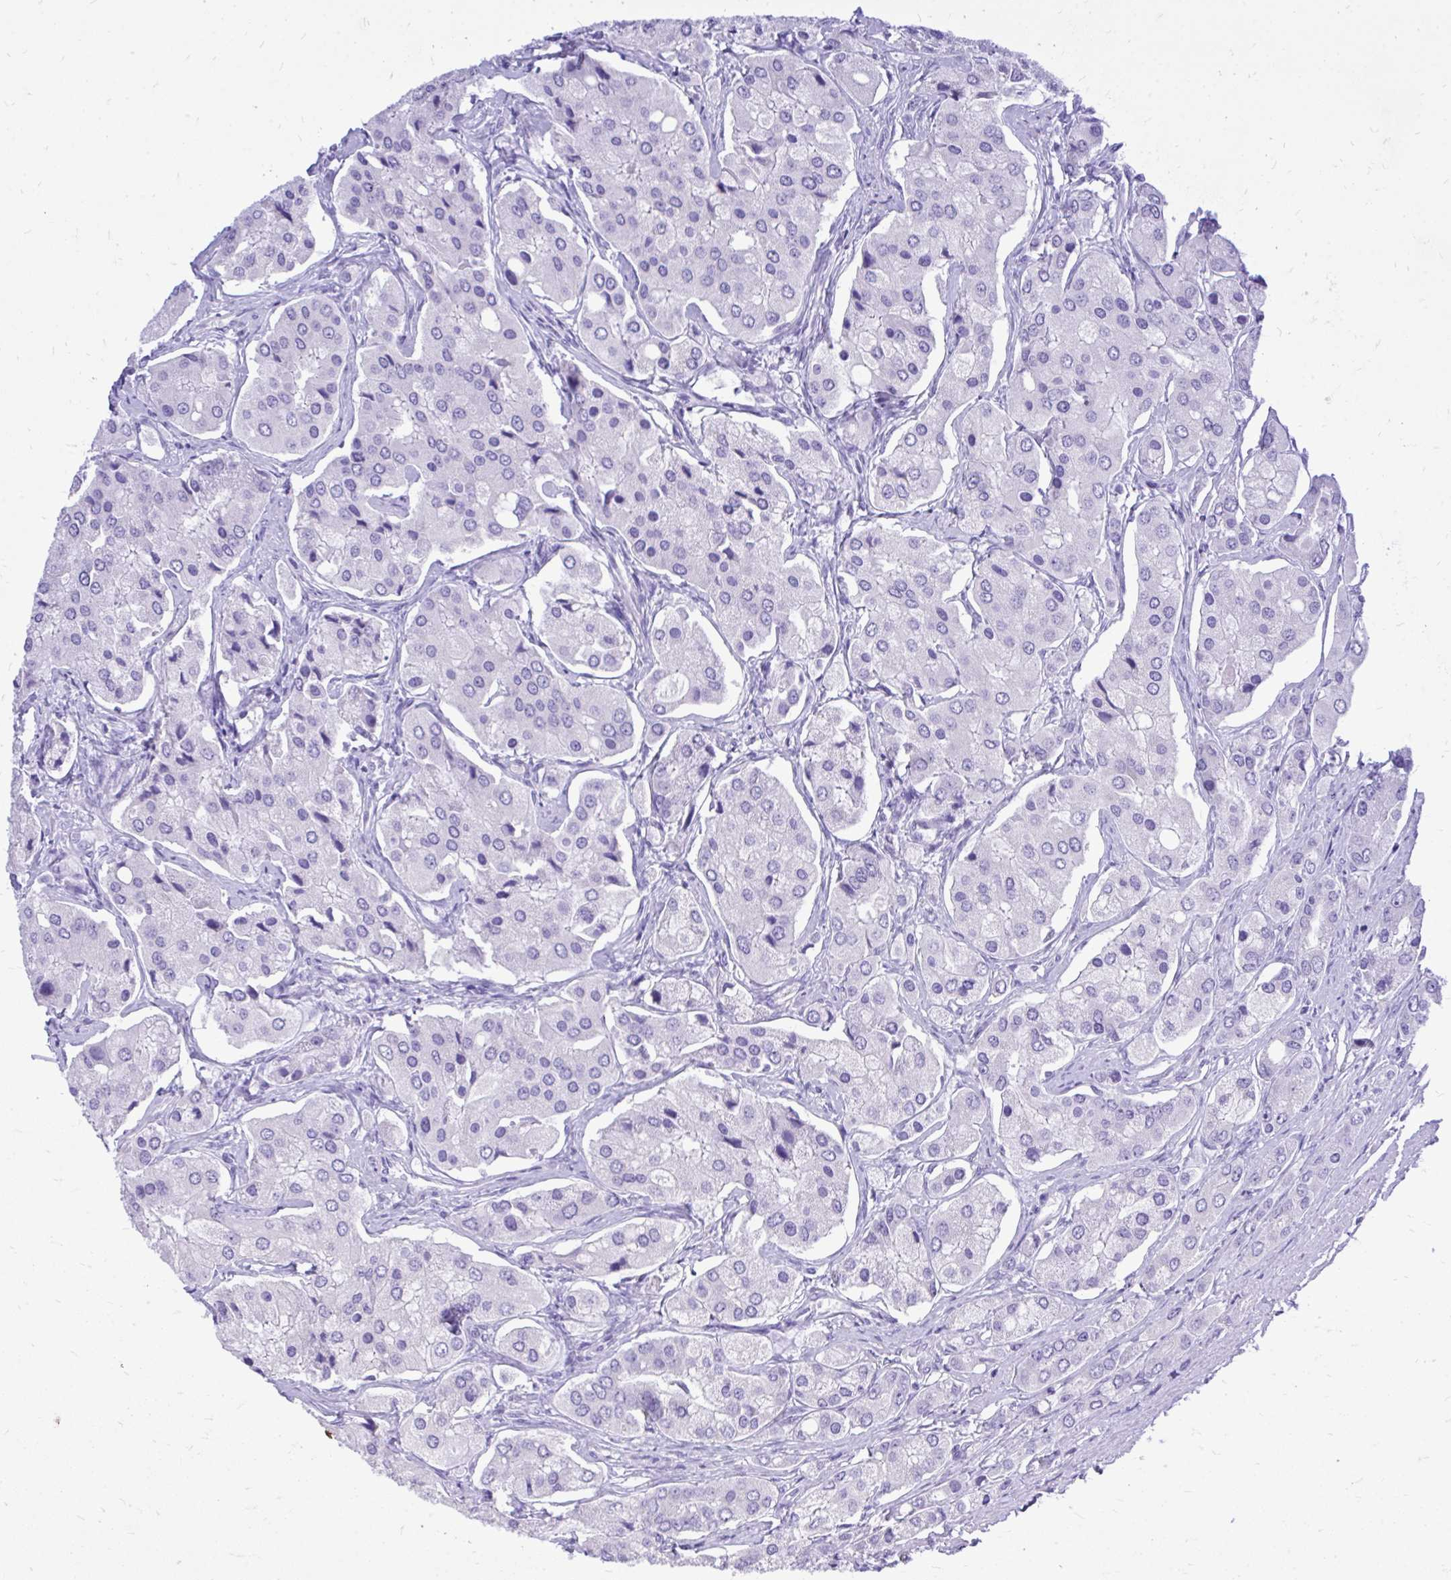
{"staining": {"intensity": "negative", "quantity": "none", "location": "none"}, "tissue": "prostate cancer", "cell_type": "Tumor cells", "image_type": "cancer", "snomed": [{"axis": "morphology", "description": "Adenocarcinoma, Low grade"}, {"axis": "topography", "description": "Prostate"}], "caption": "Human prostate low-grade adenocarcinoma stained for a protein using IHC displays no staining in tumor cells.", "gene": "MON1A", "patient": {"sex": "male", "age": 69}}